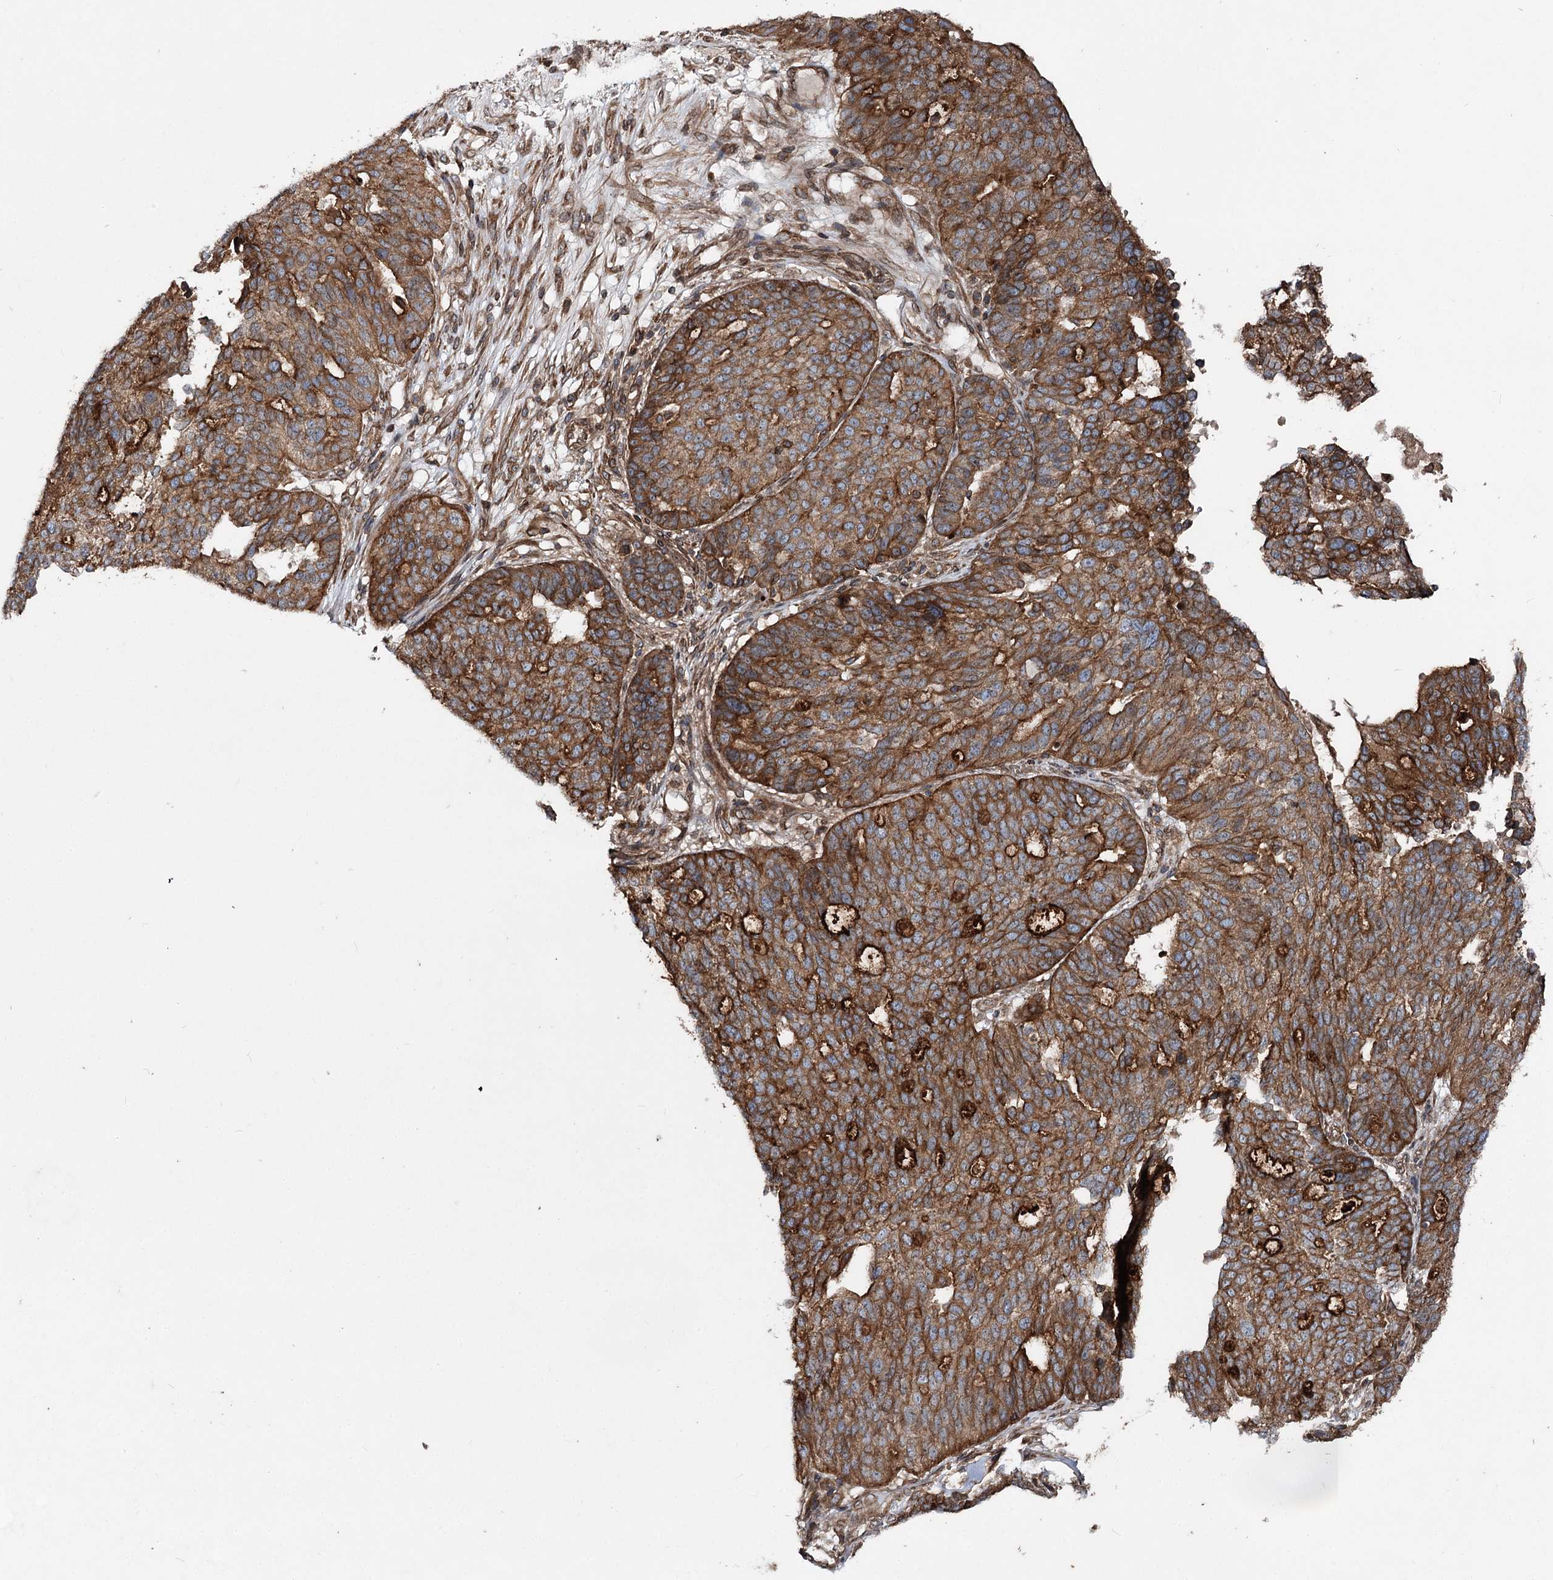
{"staining": {"intensity": "strong", "quantity": ">75%", "location": "cytoplasmic/membranous"}, "tissue": "ovarian cancer", "cell_type": "Tumor cells", "image_type": "cancer", "snomed": [{"axis": "morphology", "description": "Cystadenocarcinoma, serous, NOS"}, {"axis": "topography", "description": "Ovary"}], "caption": "A high-resolution histopathology image shows IHC staining of serous cystadenocarcinoma (ovarian), which shows strong cytoplasmic/membranous positivity in approximately >75% of tumor cells.", "gene": "FGFR1OP2", "patient": {"sex": "female", "age": 59}}